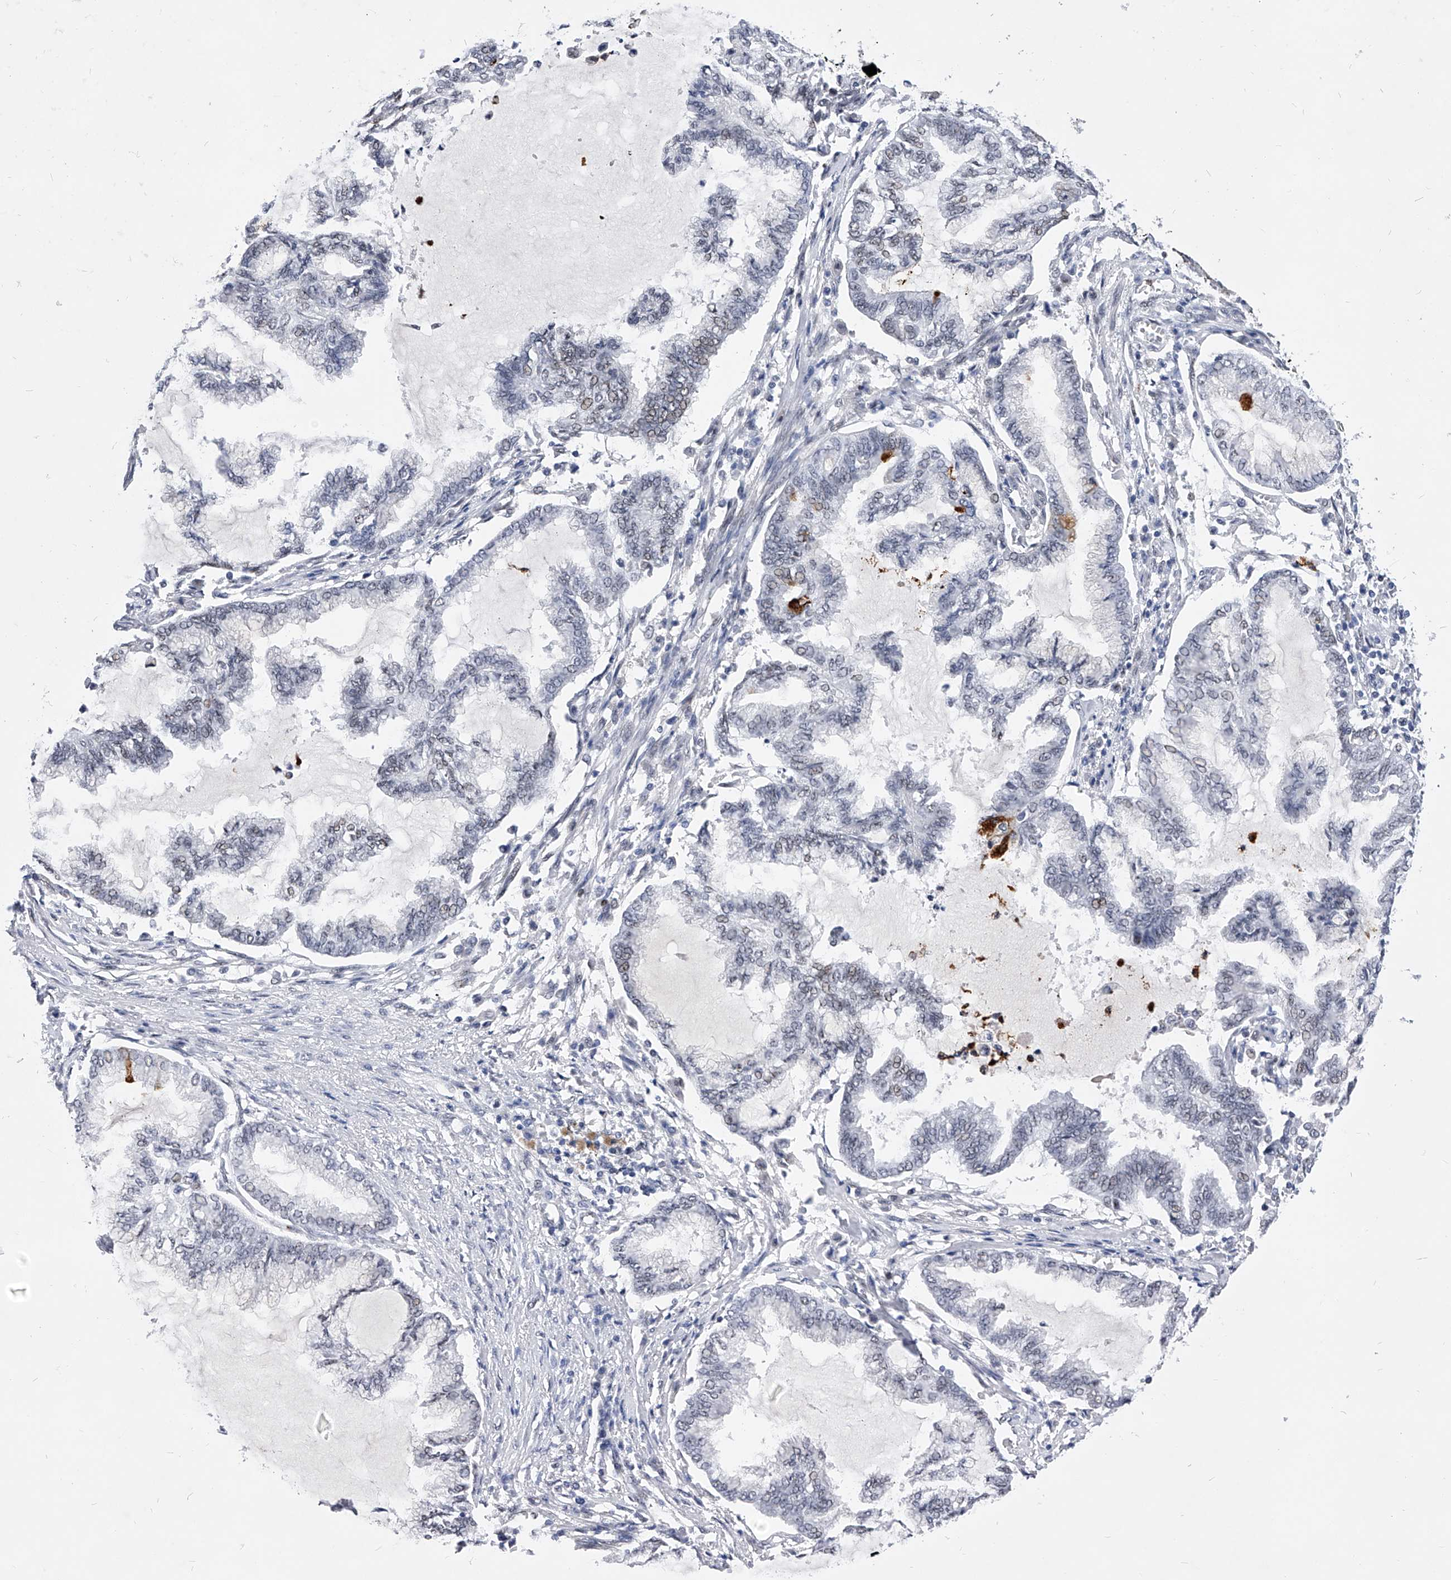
{"staining": {"intensity": "negative", "quantity": "none", "location": "none"}, "tissue": "endometrial cancer", "cell_type": "Tumor cells", "image_type": "cancer", "snomed": [{"axis": "morphology", "description": "Adenocarcinoma, NOS"}, {"axis": "topography", "description": "Endometrium"}], "caption": "This is a micrograph of IHC staining of endometrial cancer, which shows no expression in tumor cells.", "gene": "TESK2", "patient": {"sex": "female", "age": 86}}